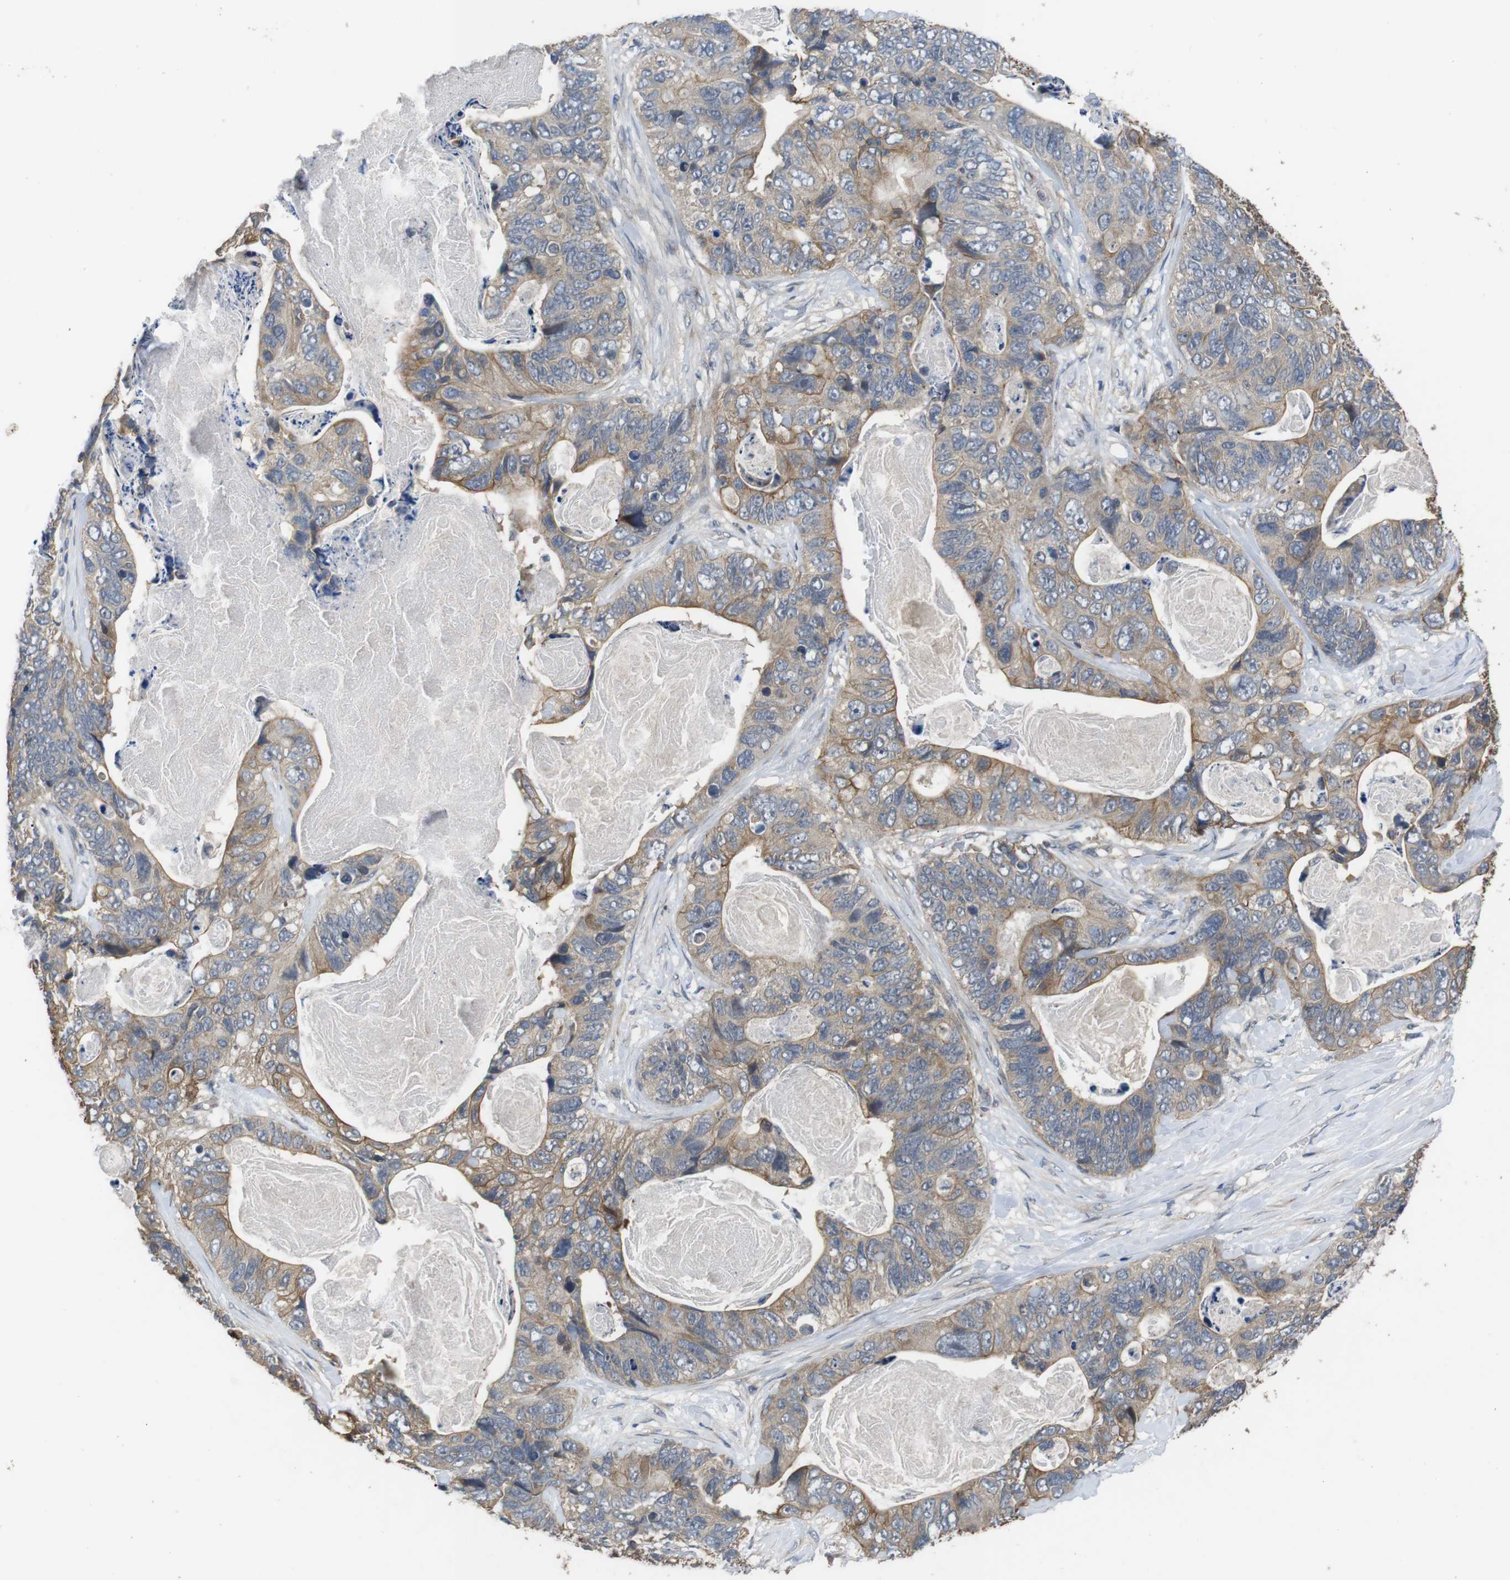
{"staining": {"intensity": "weak", "quantity": ">75%", "location": "cytoplasmic/membranous"}, "tissue": "stomach cancer", "cell_type": "Tumor cells", "image_type": "cancer", "snomed": [{"axis": "morphology", "description": "Adenocarcinoma, NOS"}, {"axis": "topography", "description": "Stomach"}], "caption": "The image demonstrates staining of stomach adenocarcinoma, revealing weak cytoplasmic/membranous protein staining (brown color) within tumor cells.", "gene": "ADGRL3", "patient": {"sex": "female", "age": 89}}